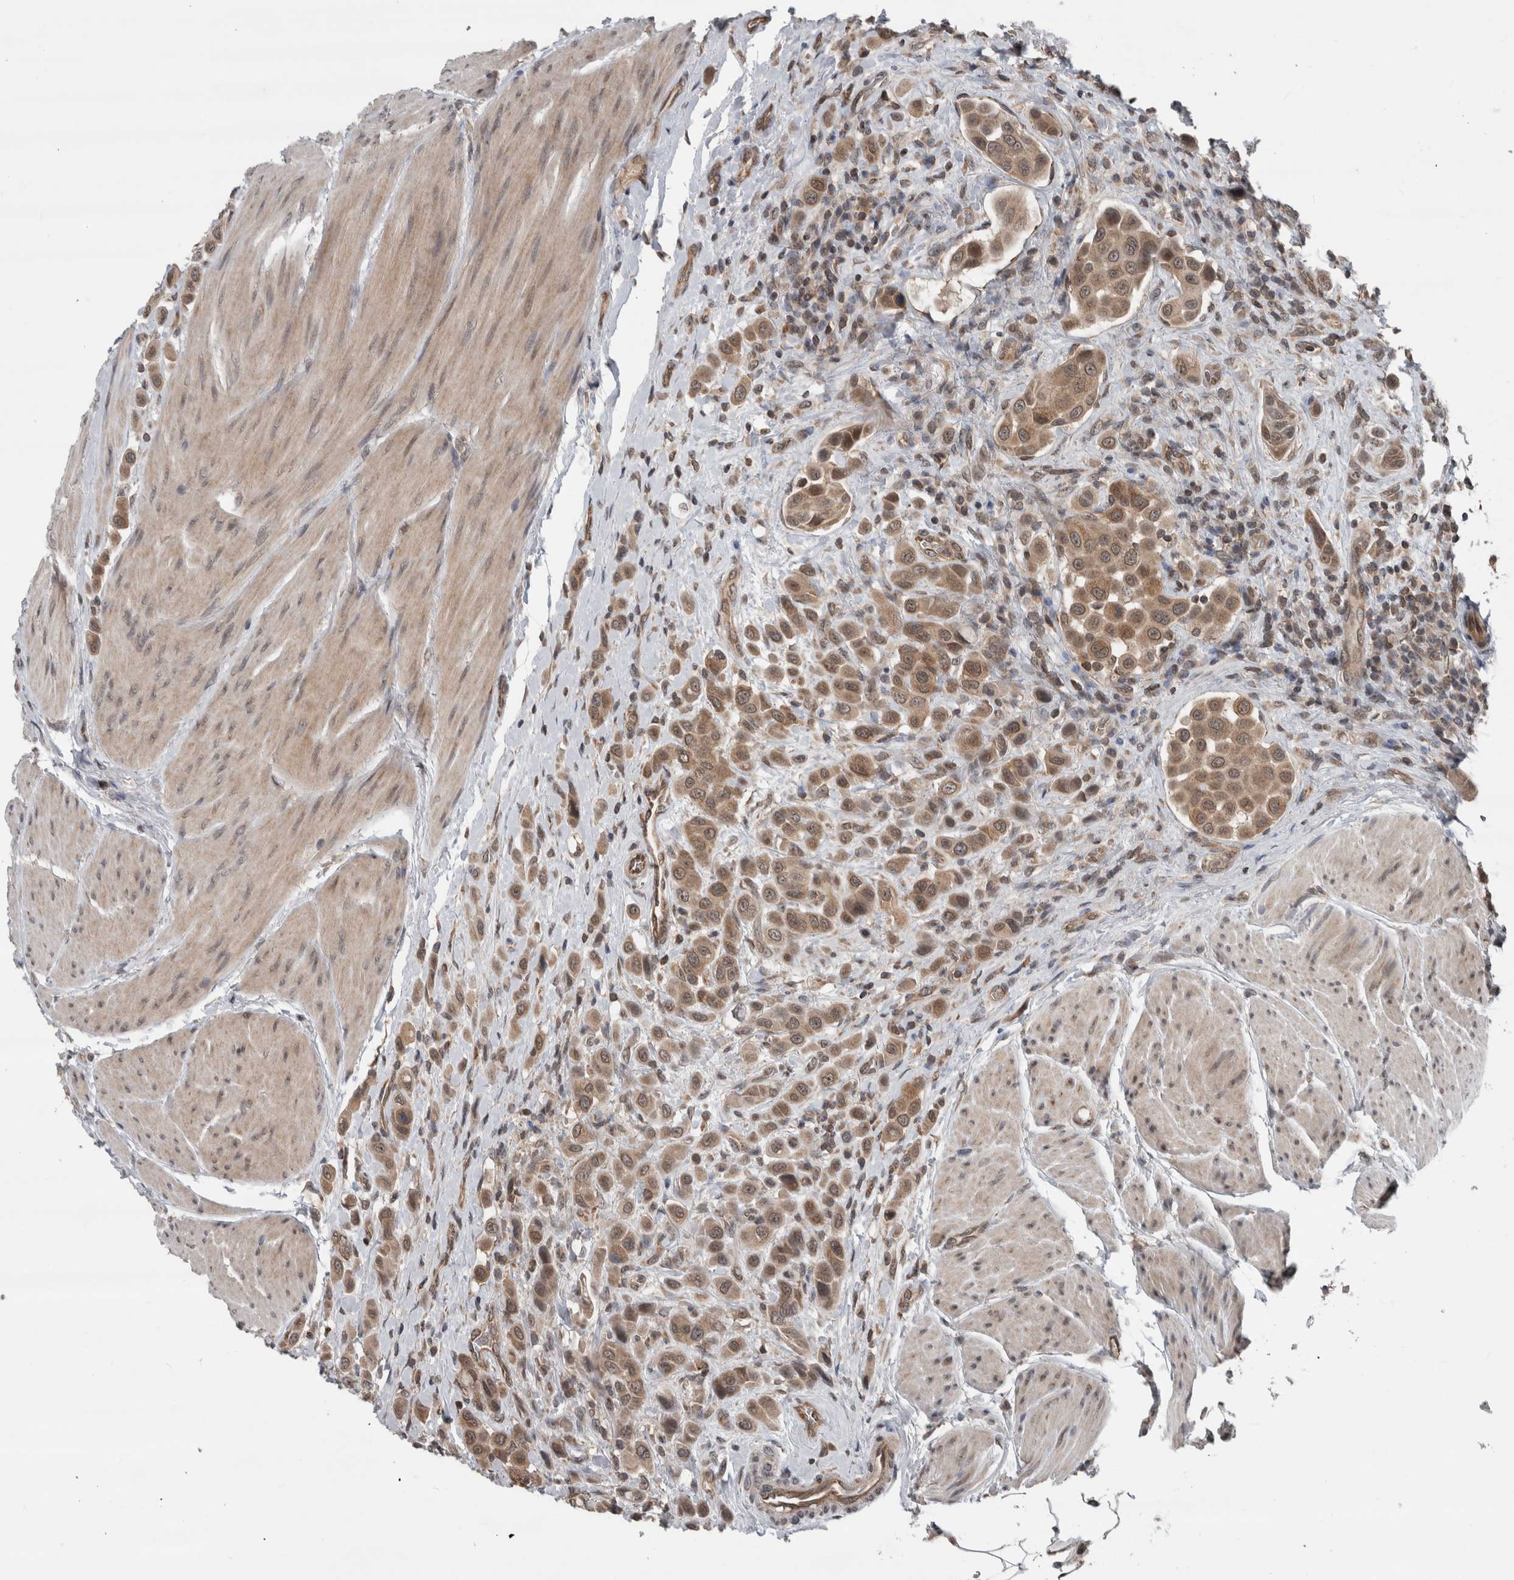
{"staining": {"intensity": "moderate", "quantity": ">75%", "location": "cytoplasmic/membranous"}, "tissue": "urothelial cancer", "cell_type": "Tumor cells", "image_type": "cancer", "snomed": [{"axis": "morphology", "description": "Urothelial carcinoma, High grade"}, {"axis": "topography", "description": "Urinary bladder"}], "caption": "Immunohistochemical staining of high-grade urothelial carcinoma shows medium levels of moderate cytoplasmic/membranous protein expression in about >75% of tumor cells. (Brightfield microscopy of DAB IHC at high magnification).", "gene": "ENY2", "patient": {"sex": "male", "age": 50}}